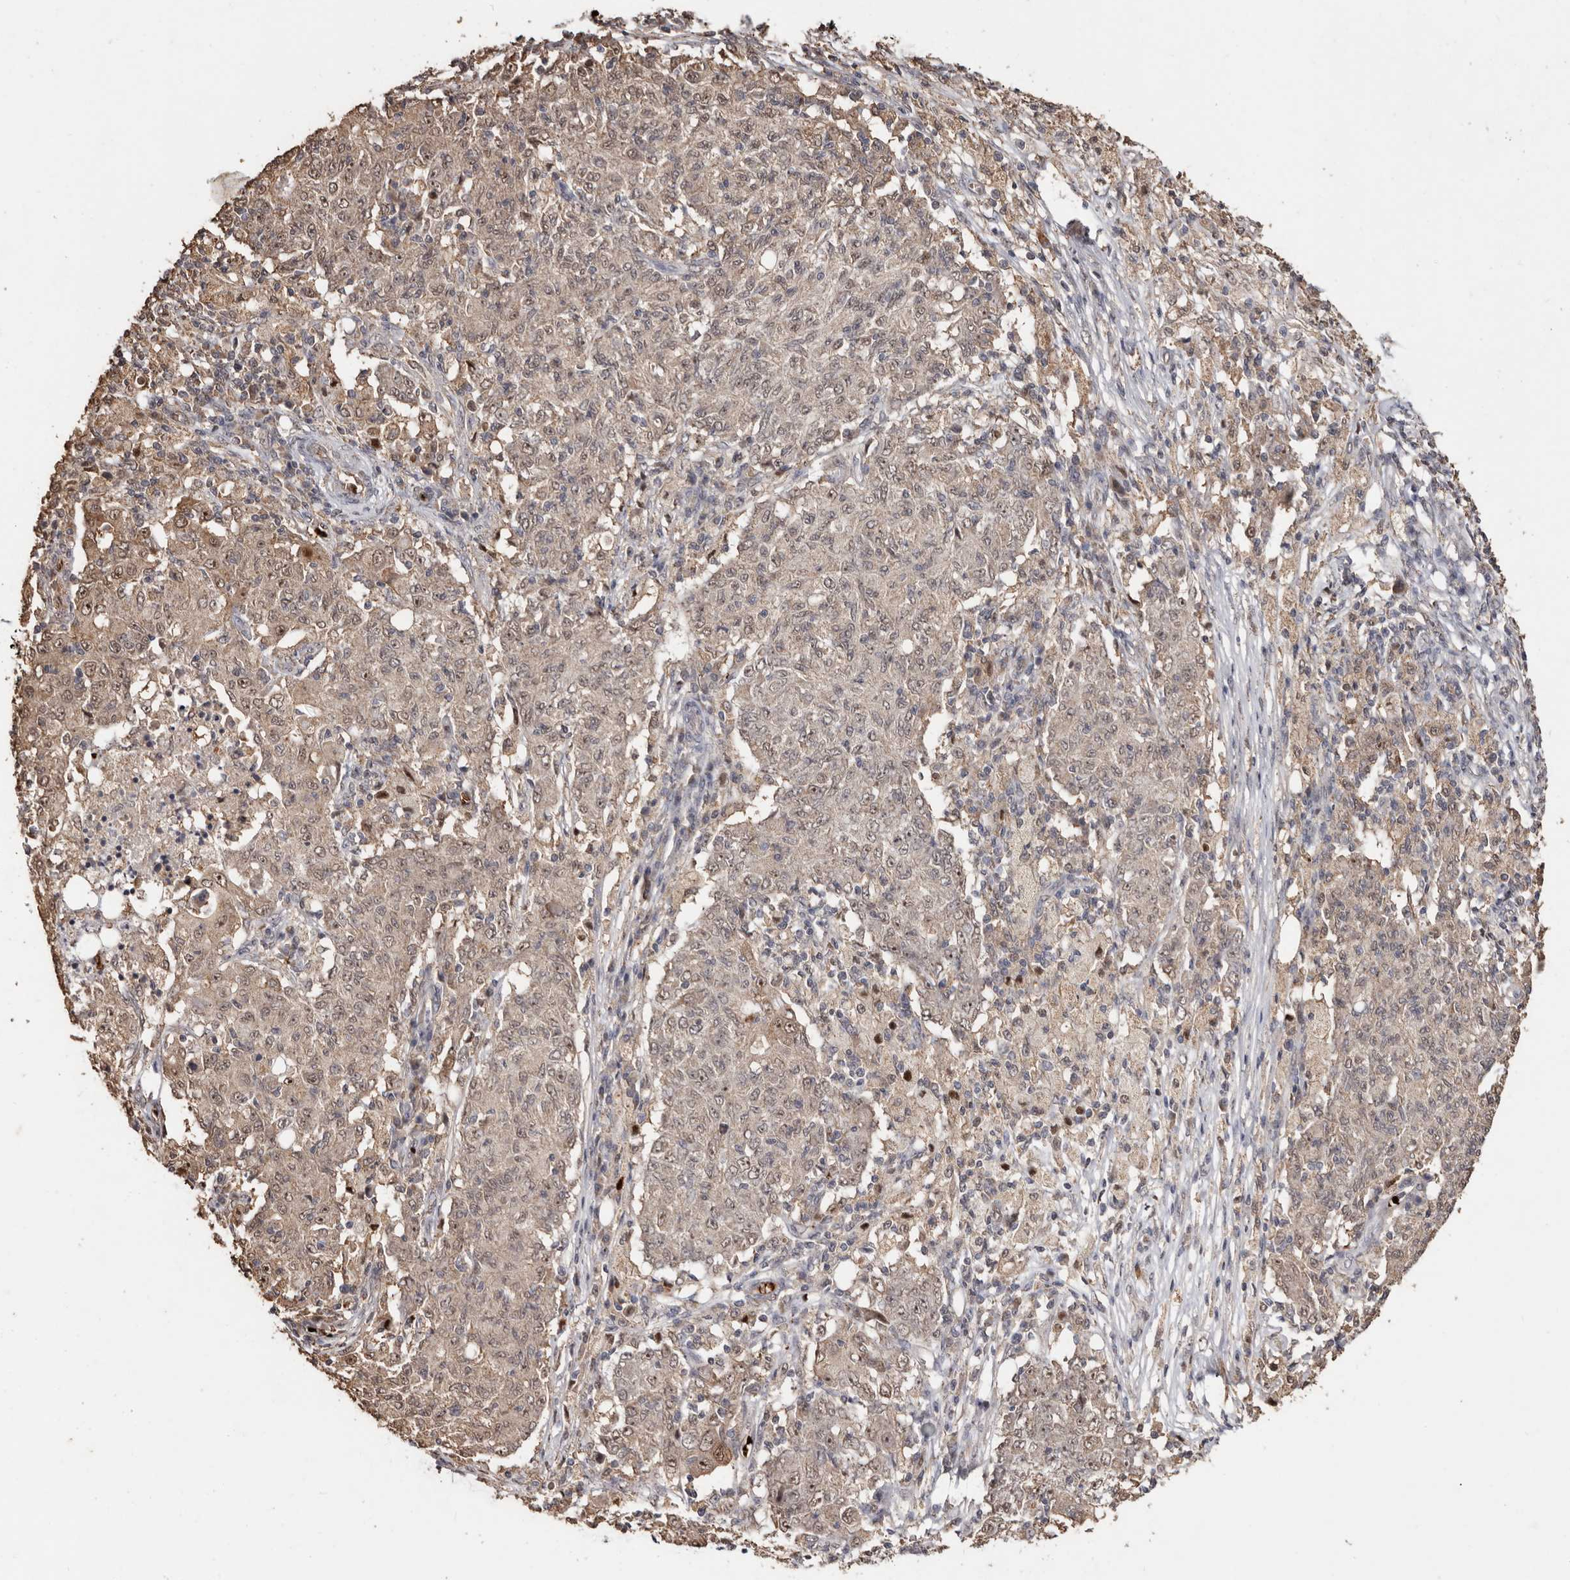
{"staining": {"intensity": "weak", "quantity": ">75%", "location": "cytoplasmic/membranous,nuclear"}, "tissue": "ovarian cancer", "cell_type": "Tumor cells", "image_type": "cancer", "snomed": [{"axis": "morphology", "description": "Carcinoma, endometroid"}, {"axis": "topography", "description": "Ovary"}], "caption": "An IHC photomicrograph of neoplastic tissue is shown. Protein staining in brown shows weak cytoplasmic/membranous and nuclear positivity in ovarian cancer (endometroid carcinoma) within tumor cells.", "gene": "GRAMD2A", "patient": {"sex": "female", "age": 42}}